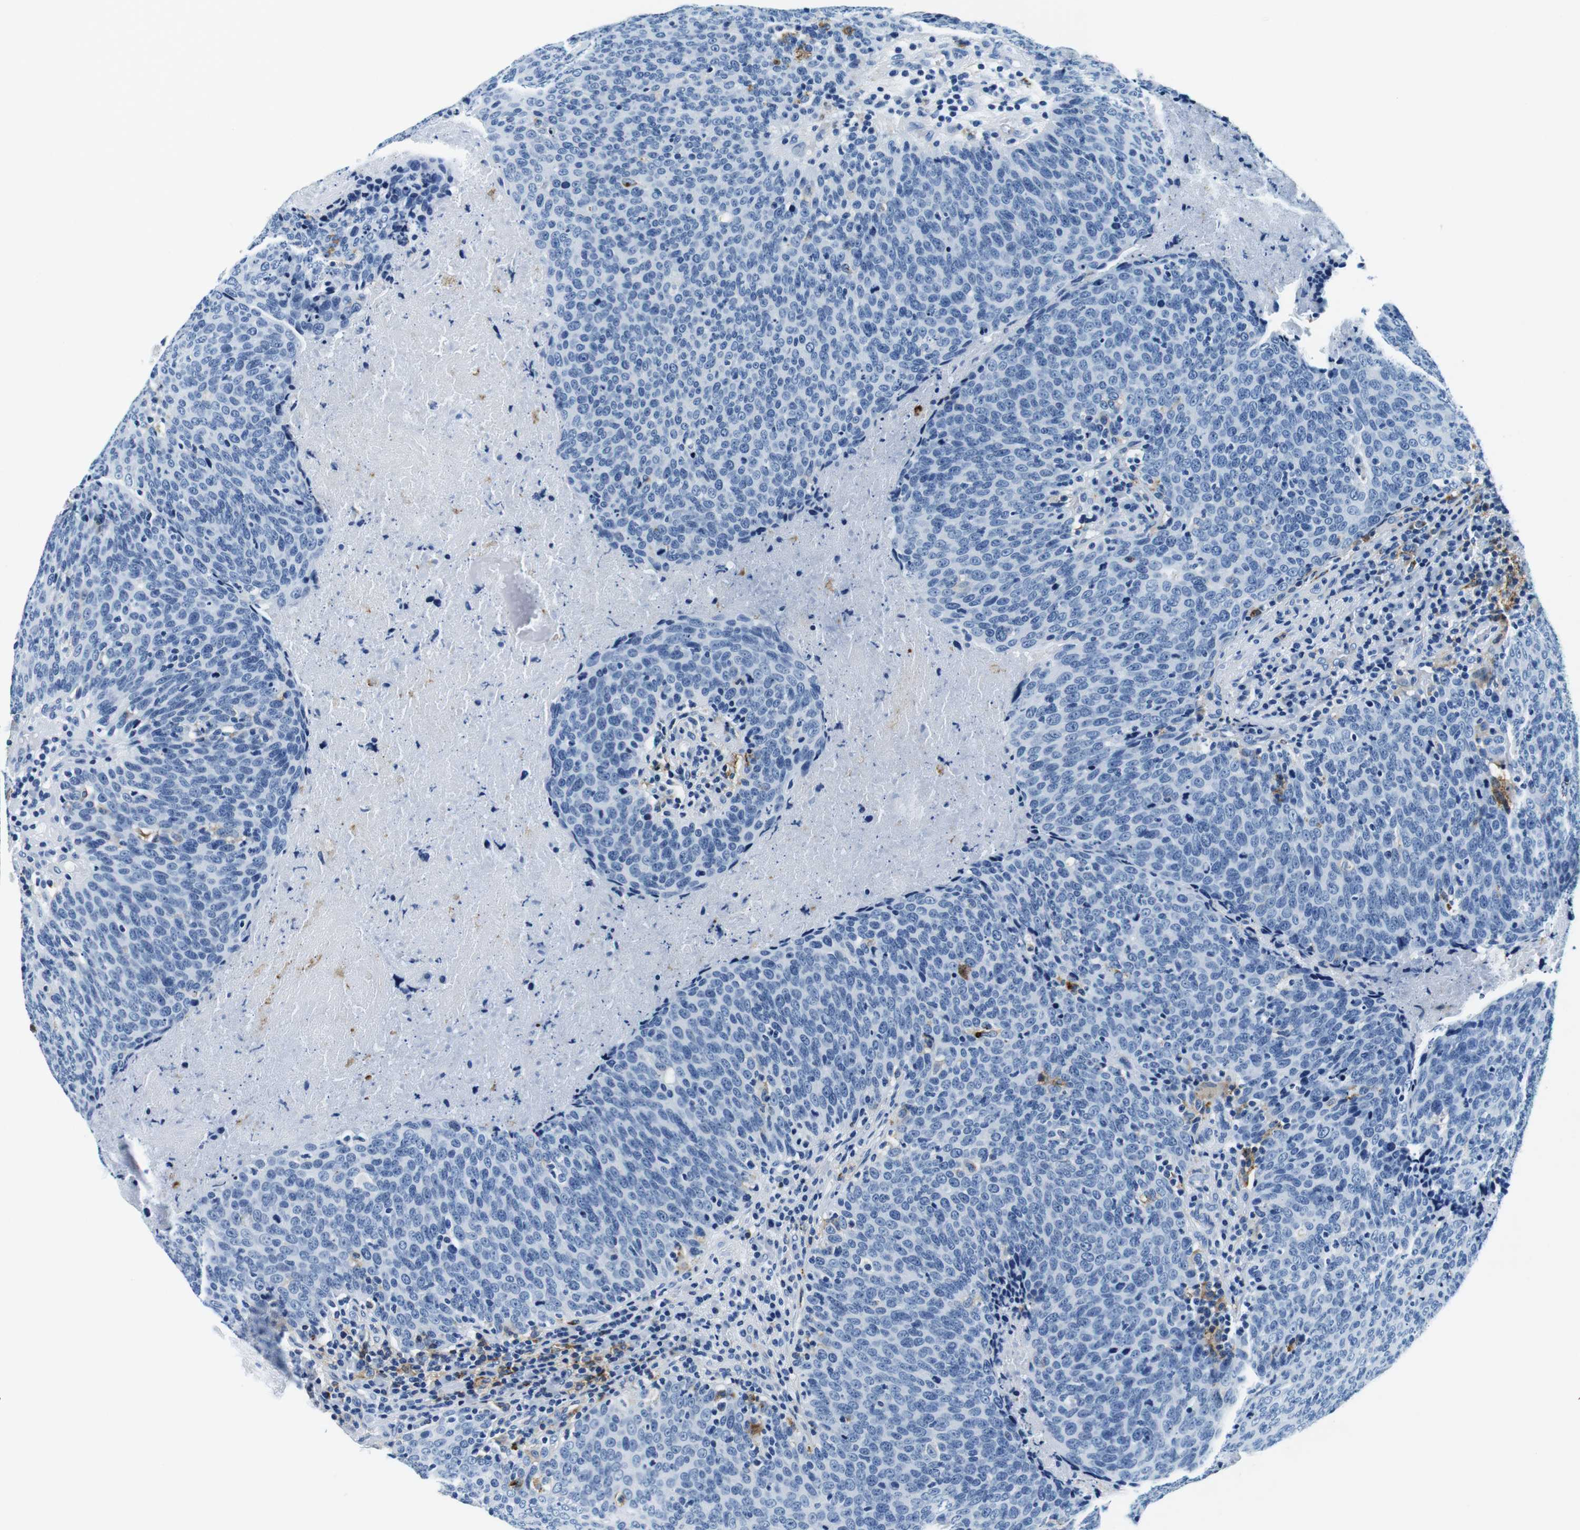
{"staining": {"intensity": "negative", "quantity": "none", "location": "none"}, "tissue": "head and neck cancer", "cell_type": "Tumor cells", "image_type": "cancer", "snomed": [{"axis": "morphology", "description": "Squamous cell carcinoma, NOS"}, {"axis": "morphology", "description": "Squamous cell carcinoma, metastatic, NOS"}, {"axis": "topography", "description": "Lymph node"}, {"axis": "topography", "description": "Head-Neck"}], "caption": "The histopathology image reveals no significant staining in tumor cells of metastatic squamous cell carcinoma (head and neck). Nuclei are stained in blue.", "gene": "HLA-DRB1", "patient": {"sex": "male", "age": 62}}